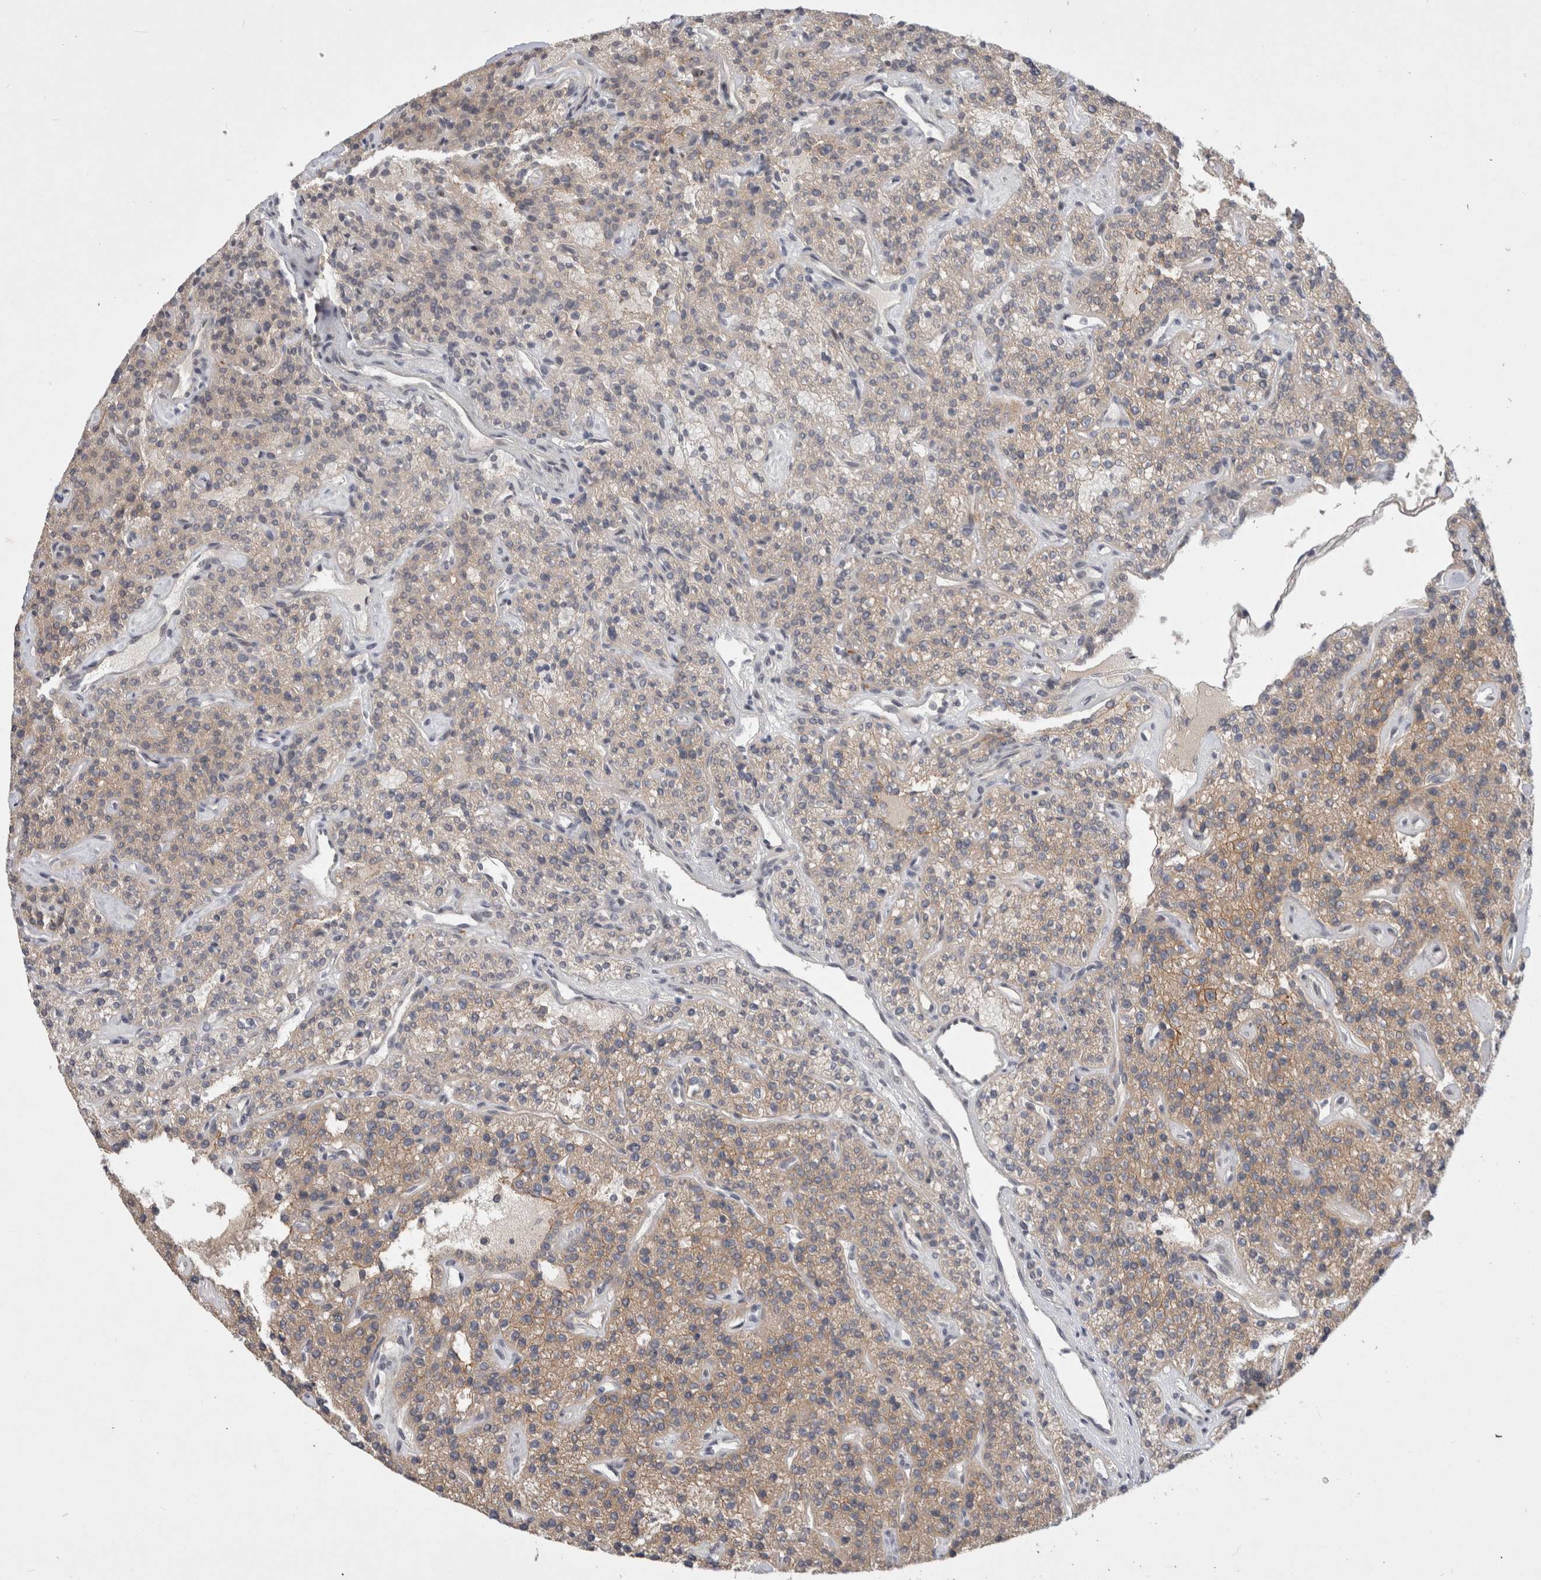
{"staining": {"intensity": "moderate", "quantity": ">75%", "location": "cytoplasmic/membranous"}, "tissue": "parathyroid gland", "cell_type": "Glandular cells", "image_type": "normal", "snomed": [{"axis": "morphology", "description": "Normal tissue, NOS"}, {"axis": "topography", "description": "Parathyroid gland"}], "caption": "Protein expression by immunohistochemistry (IHC) demonstrates moderate cytoplasmic/membranous staining in about >75% of glandular cells in normal parathyroid gland.", "gene": "CERS3", "patient": {"sex": "male", "age": 46}}